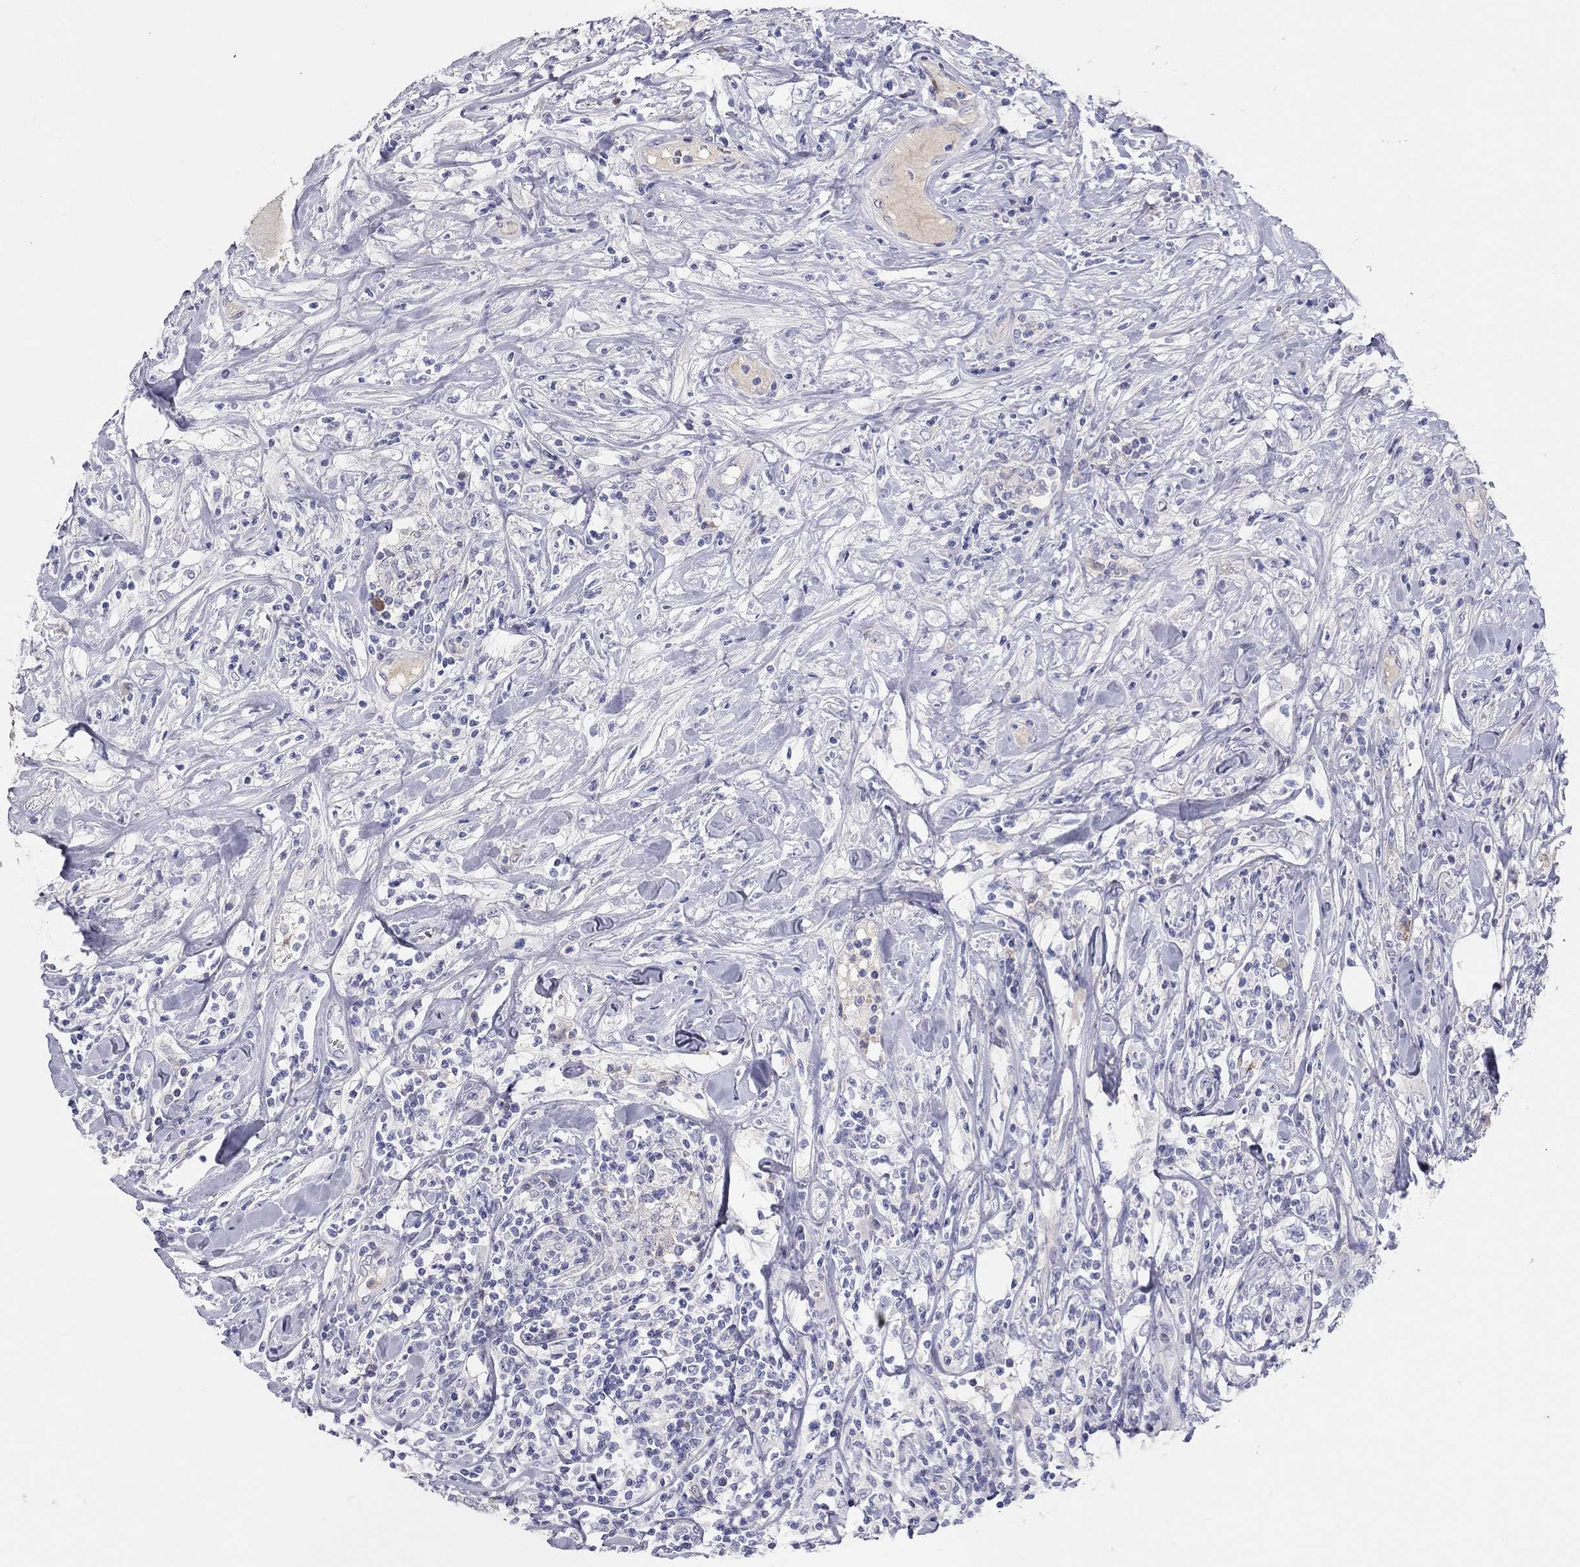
{"staining": {"intensity": "negative", "quantity": "none", "location": "none"}, "tissue": "lymphoma", "cell_type": "Tumor cells", "image_type": "cancer", "snomed": [{"axis": "morphology", "description": "Malignant lymphoma, non-Hodgkin's type, High grade"}, {"axis": "topography", "description": "Lymph node"}], "caption": "The immunohistochemistry photomicrograph has no significant expression in tumor cells of high-grade malignant lymphoma, non-Hodgkin's type tissue.", "gene": "ST7L", "patient": {"sex": "female", "age": 84}}